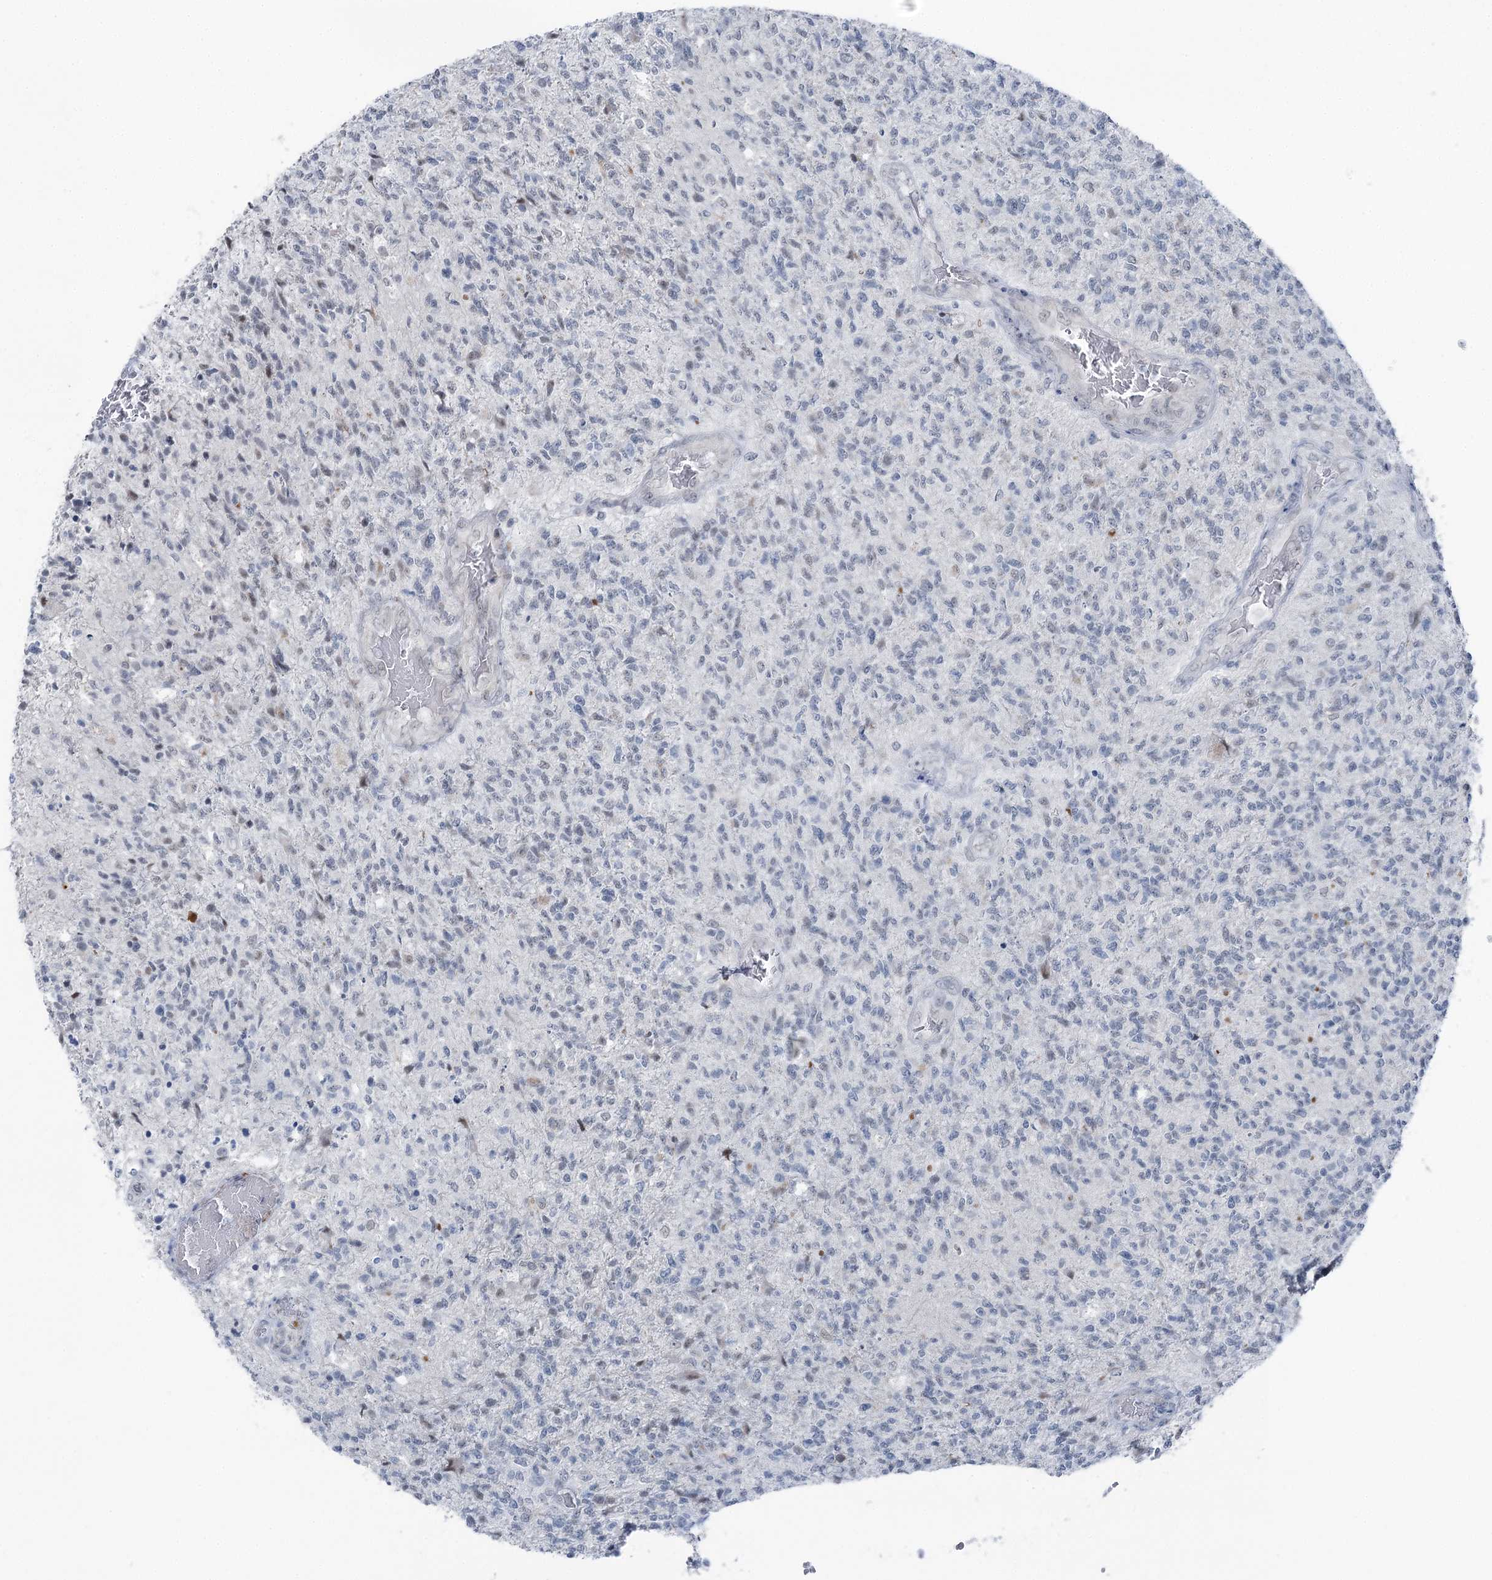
{"staining": {"intensity": "negative", "quantity": "none", "location": "none"}, "tissue": "glioma", "cell_type": "Tumor cells", "image_type": "cancer", "snomed": [{"axis": "morphology", "description": "Glioma, malignant, High grade"}, {"axis": "topography", "description": "Brain"}], "caption": "IHC histopathology image of human glioma stained for a protein (brown), which reveals no positivity in tumor cells. Brightfield microscopy of immunohistochemistry stained with DAB (brown) and hematoxylin (blue), captured at high magnification.", "gene": "STEEP1", "patient": {"sex": "male", "age": 56}}